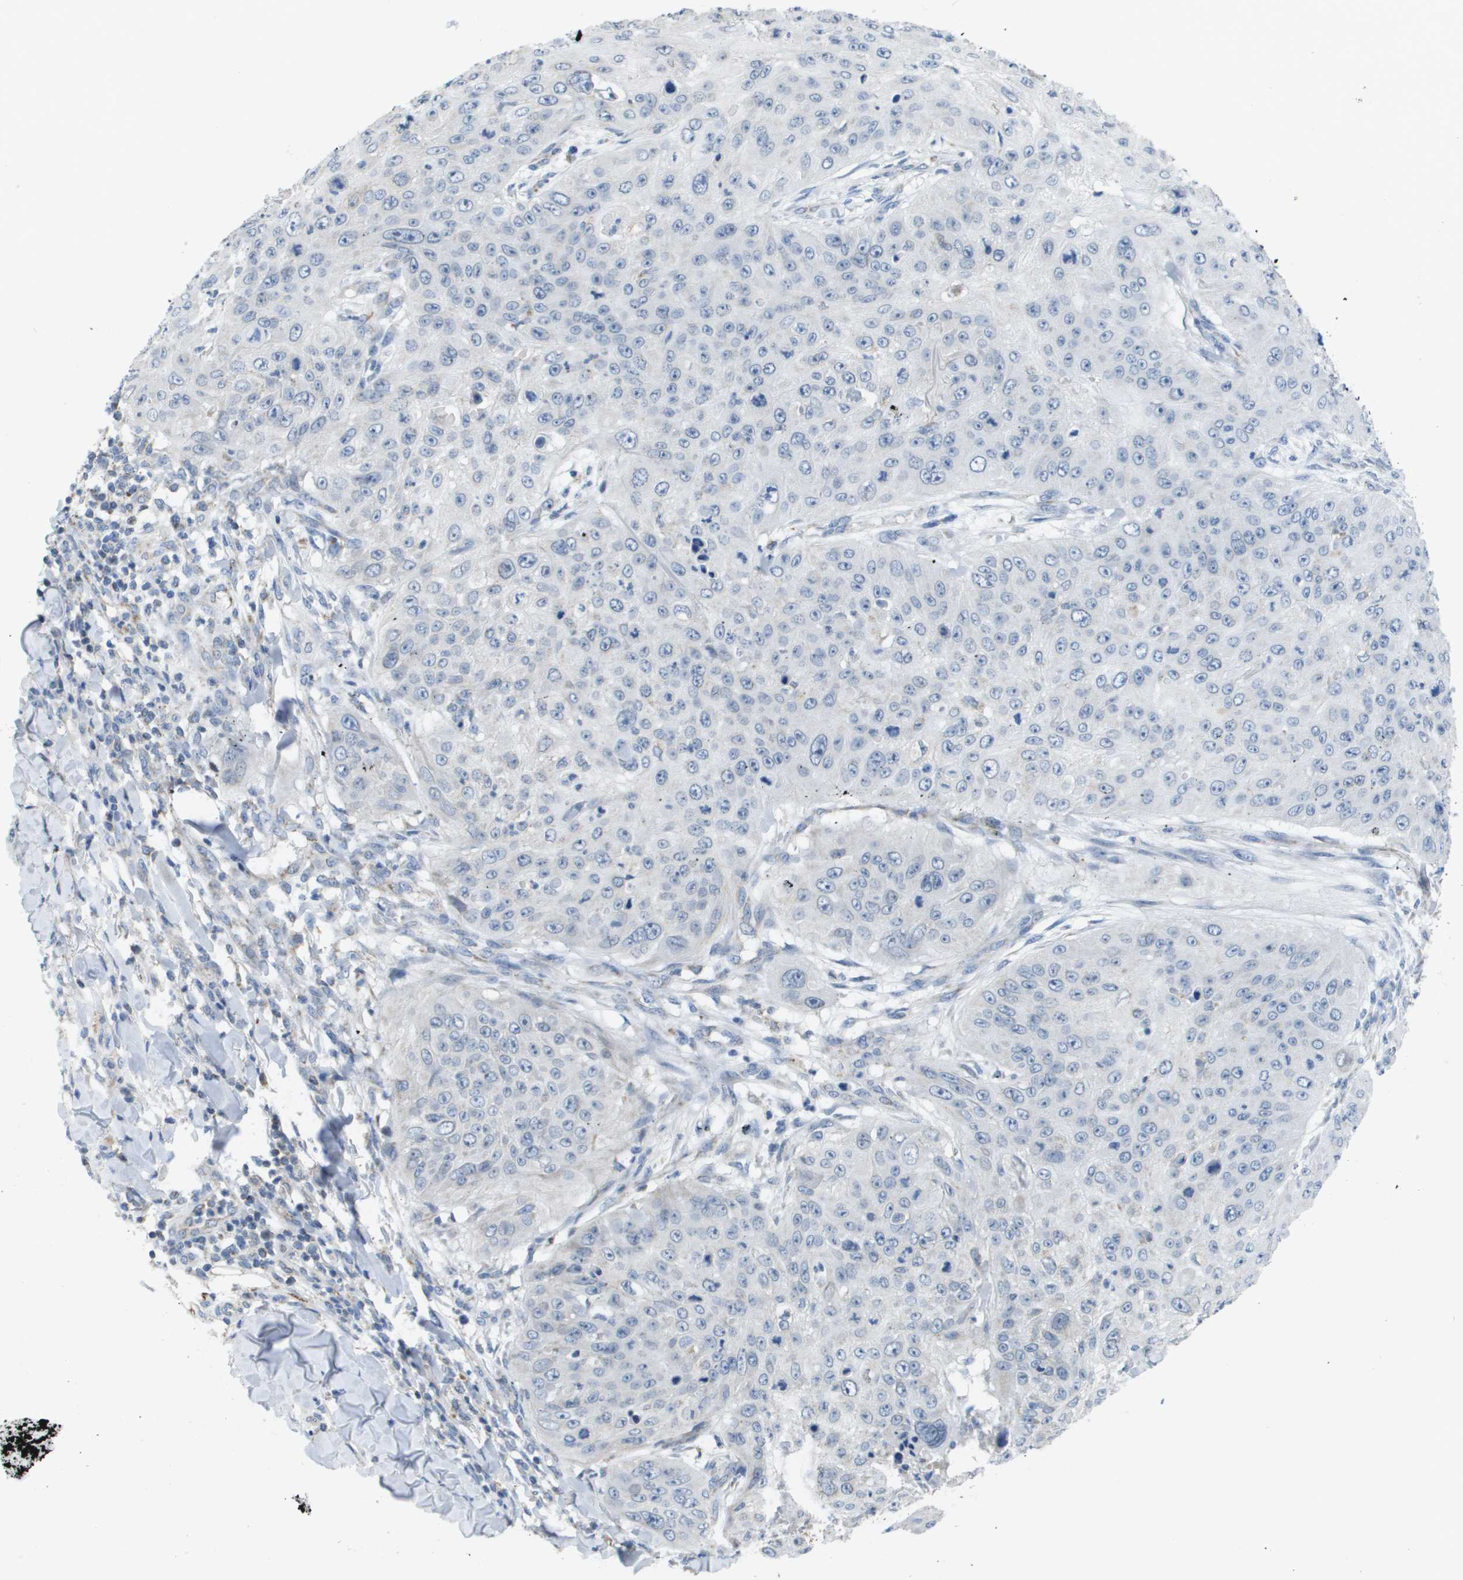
{"staining": {"intensity": "negative", "quantity": "none", "location": "none"}, "tissue": "skin cancer", "cell_type": "Tumor cells", "image_type": "cancer", "snomed": [{"axis": "morphology", "description": "Squamous cell carcinoma, NOS"}, {"axis": "topography", "description": "Skin"}], "caption": "Photomicrograph shows no protein staining in tumor cells of skin squamous cell carcinoma tissue. (DAB (3,3'-diaminobenzidine) immunohistochemistry with hematoxylin counter stain).", "gene": "TMEM223", "patient": {"sex": "female", "age": 80}}